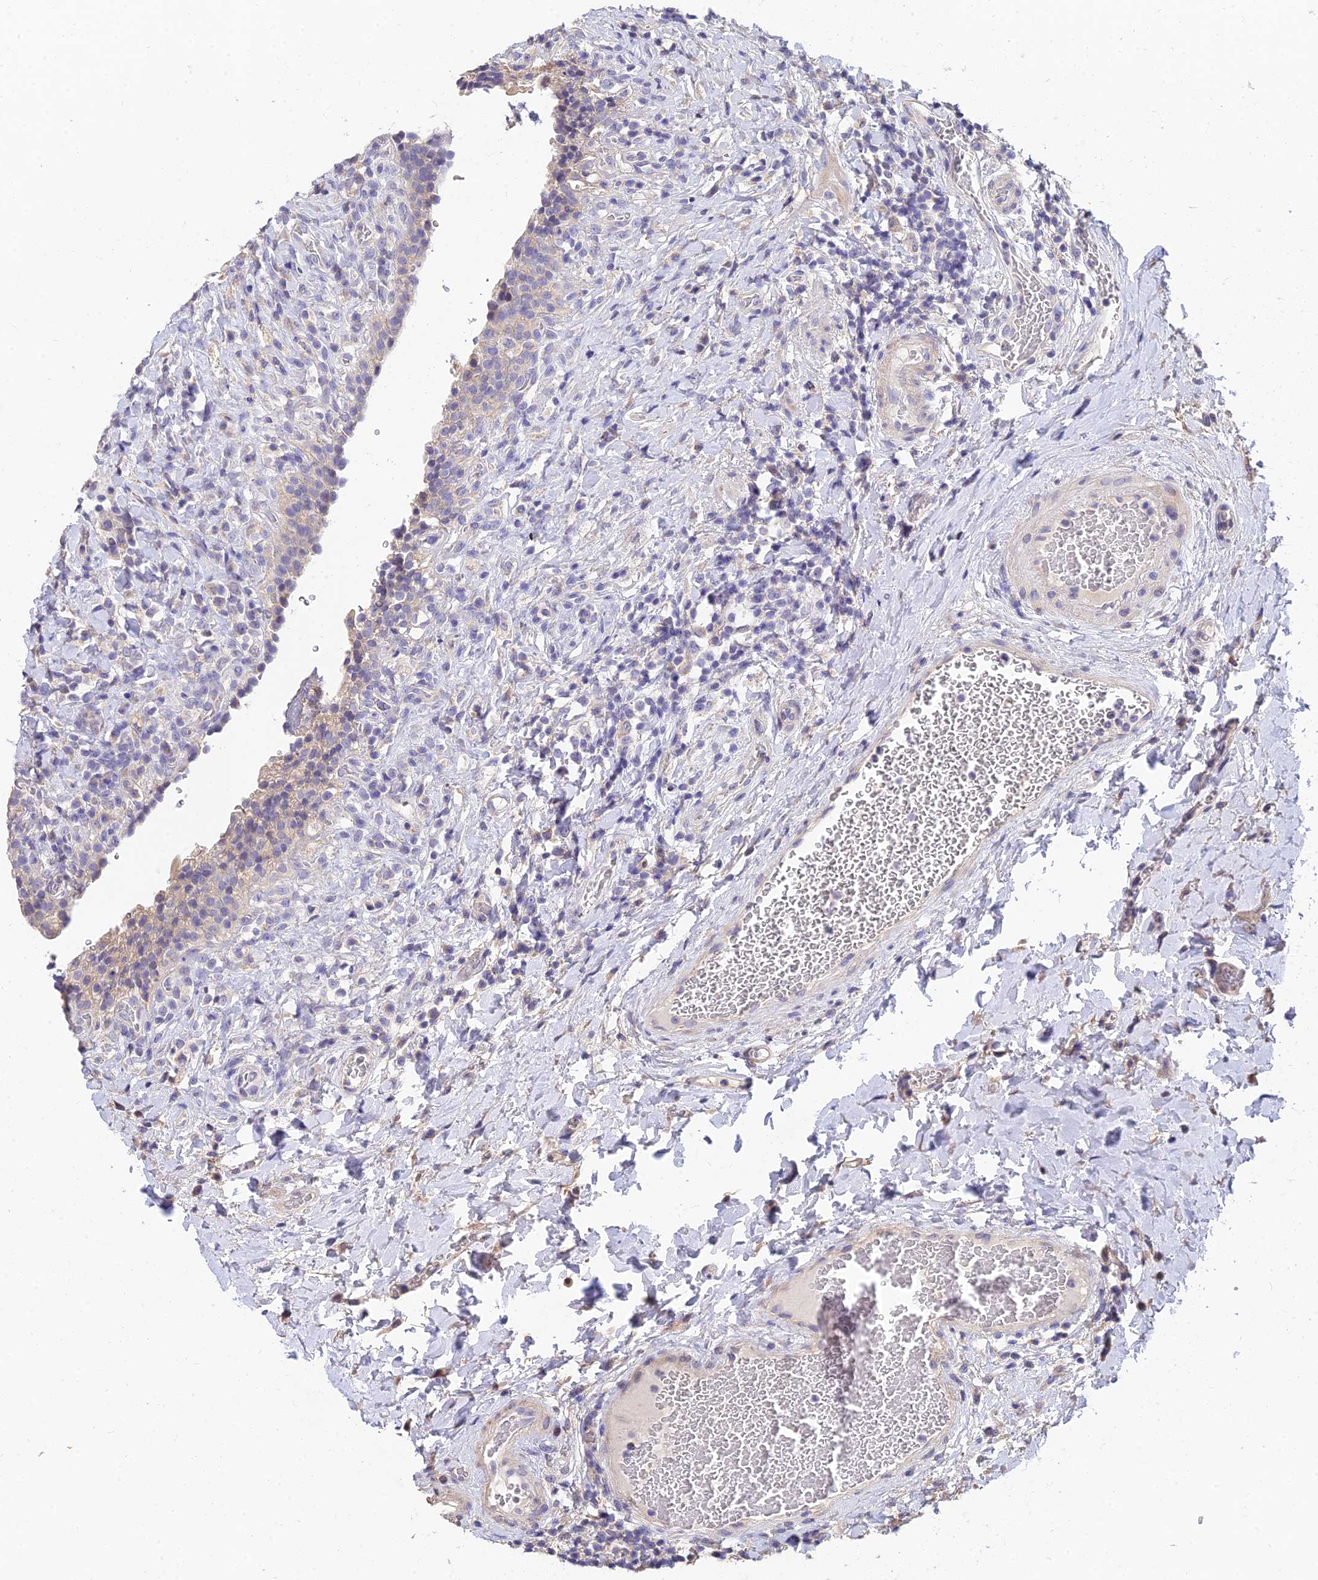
{"staining": {"intensity": "moderate", "quantity": "25%-75%", "location": "cytoplasmic/membranous"}, "tissue": "urinary bladder", "cell_type": "Urothelial cells", "image_type": "normal", "snomed": [{"axis": "morphology", "description": "Normal tissue, NOS"}, {"axis": "morphology", "description": "Inflammation, NOS"}, {"axis": "topography", "description": "Urinary bladder"}], "caption": "Immunohistochemical staining of benign urinary bladder demonstrates medium levels of moderate cytoplasmic/membranous staining in approximately 25%-75% of urothelial cells.", "gene": "ARL8A", "patient": {"sex": "male", "age": 64}}